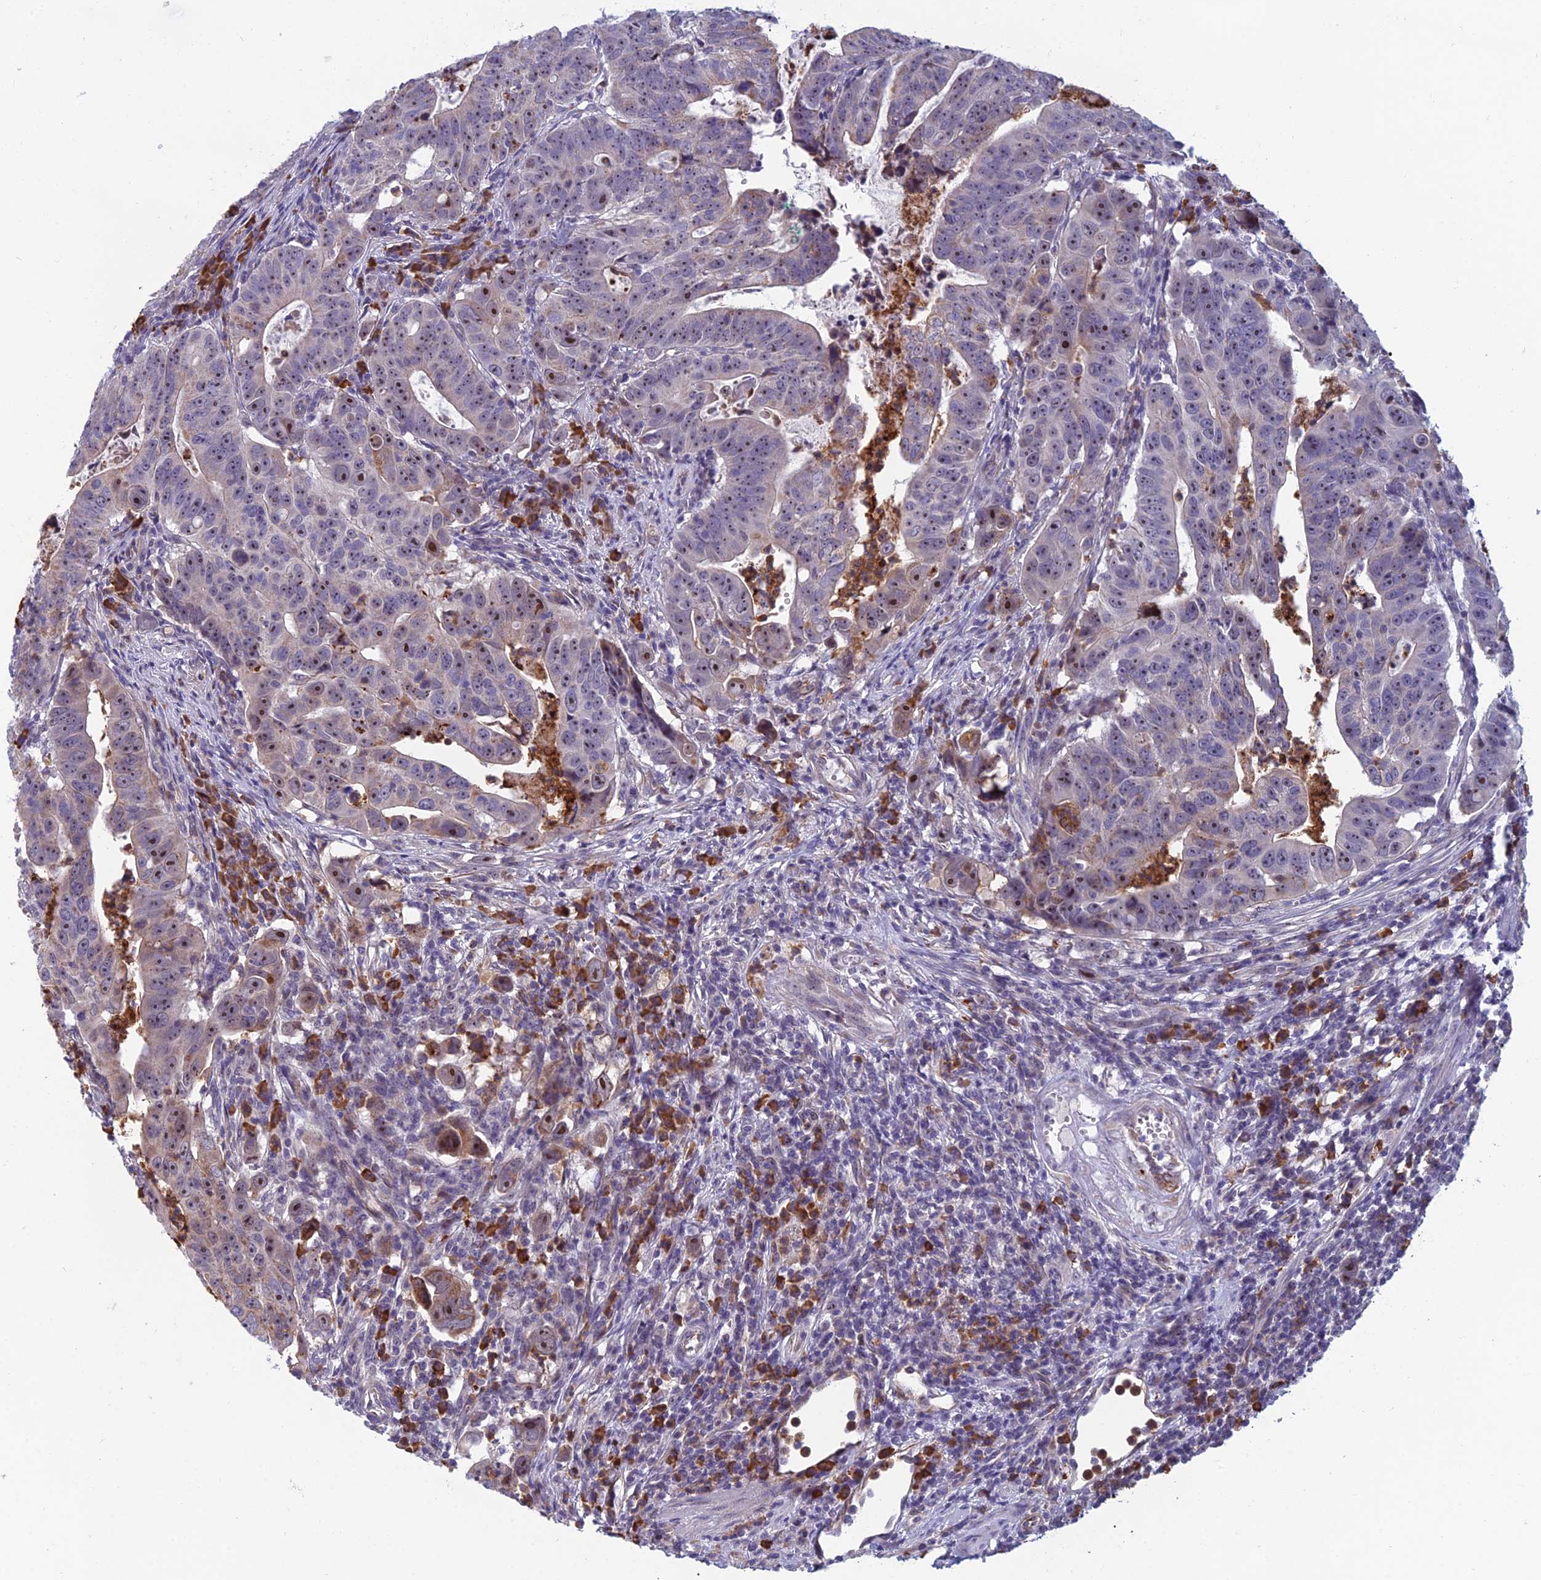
{"staining": {"intensity": "moderate", "quantity": ">75%", "location": "nuclear"}, "tissue": "colorectal cancer", "cell_type": "Tumor cells", "image_type": "cancer", "snomed": [{"axis": "morphology", "description": "Adenocarcinoma, NOS"}, {"axis": "topography", "description": "Rectum"}], "caption": "Moderate nuclear positivity is present in about >75% of tumor cells in colorectal adenocarcinoma. (DAB (3,3'-diaminobenzidine) IHC, brown staining for protein, blue staining for nuclei).", "gene": "NOC2L", "patient": {"sex": "male", "age": 69}}